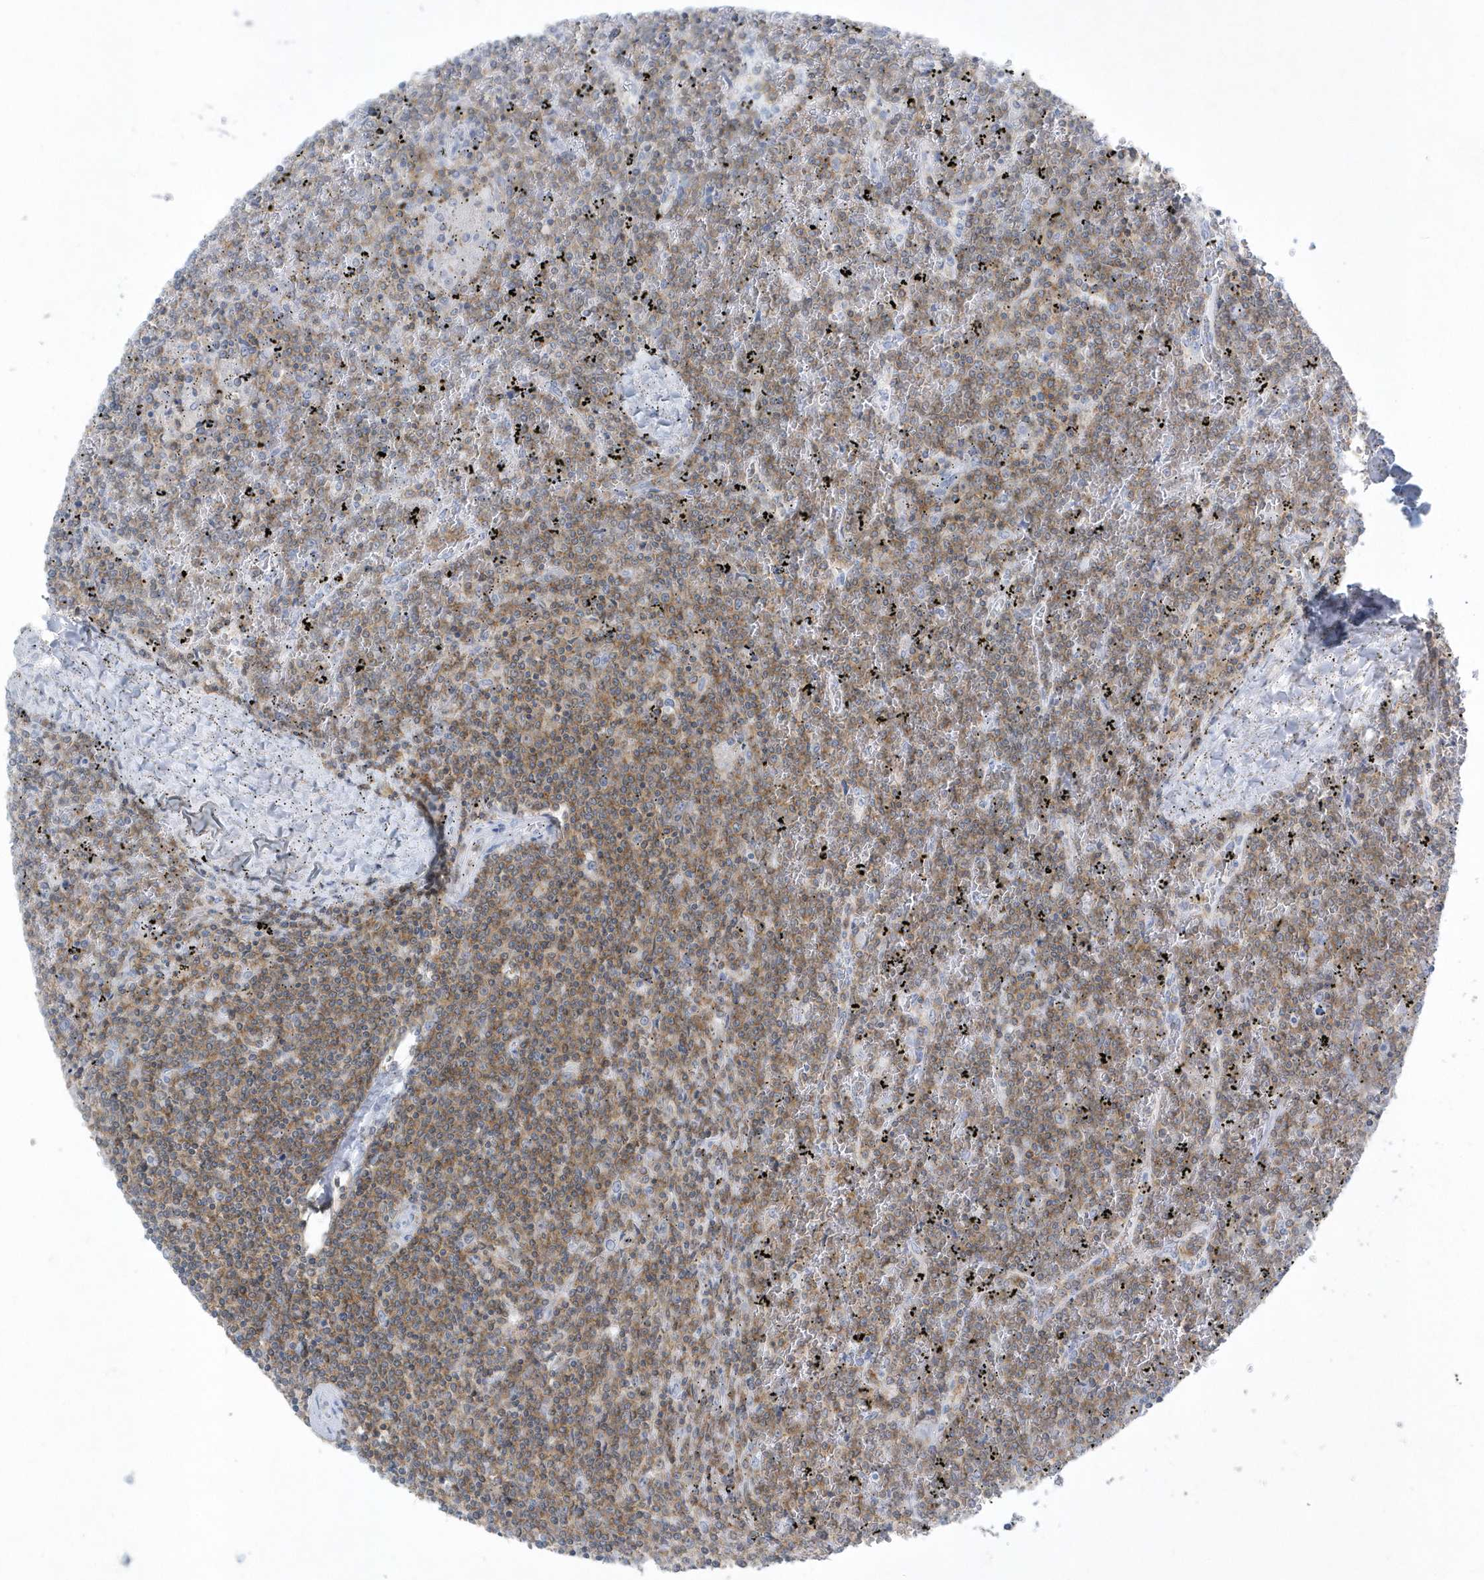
{"staining": {"intensity": "moderate", "quantity": ">75%", "location": "cytoplasmic/membranous"}, "tissue": "lymphoma", "cell_type": "Tumor cells", "image_type": "cancer", "snomed": [{"axis": "morphology", "description": "Malignant lymphoma, non-Hodgkin's type, Low grade"}, {"axis": "topography", "description": "Spleen"}], "caption": "About >75% of tumor cells in lymphoma demonstrate moderate cytoplasmic/membranous protein staining as visualized by brown immunohistochemical staining.", "gene": "PSD4", "patient": {"sex": "female", "age": 19}}